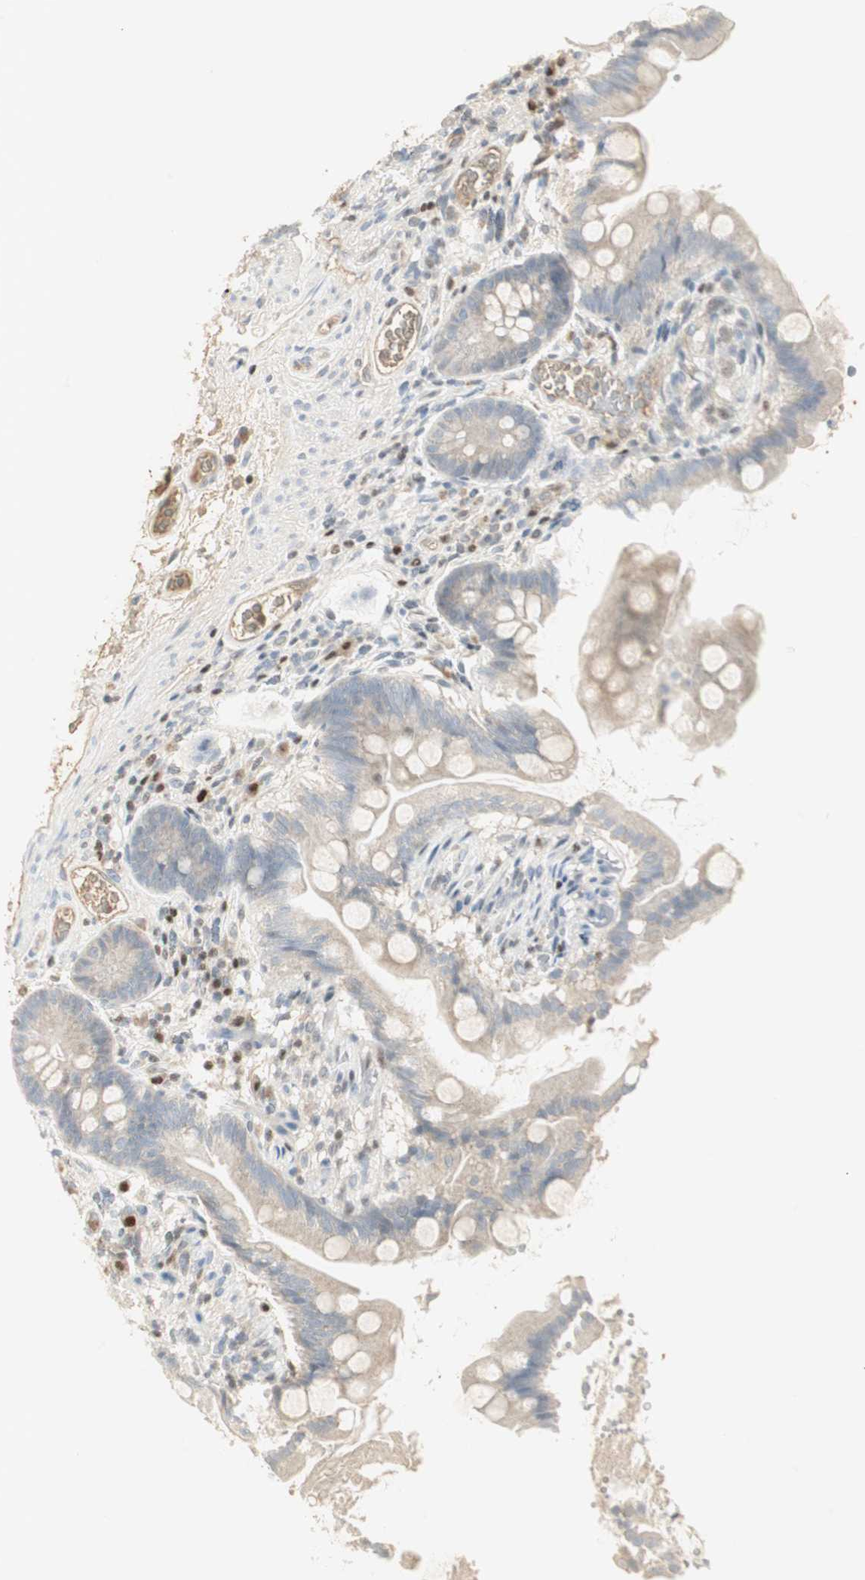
{"staining": {"intensity": "weak", "quantity": "<25%", "location": "cytoplasmic/membranous"}, "tissue": "small intestine", "cell_type": "Glandular cells", "image_type": "normal", "snomed": [{"axis": "morphology", "description": "Normal tissue, NOS"}, {"axis": "topography", "description": "Small intestine"}], "caption": "Photomicrograph shows no protein positivity in glandular cells of benign small intestine. (Brightfield microscopy of DAB (3,3'-diaminobenzidine) IHC at high magnification).", "gene": "RUNX2", "patient": {"sex": "female", "age": 56}}